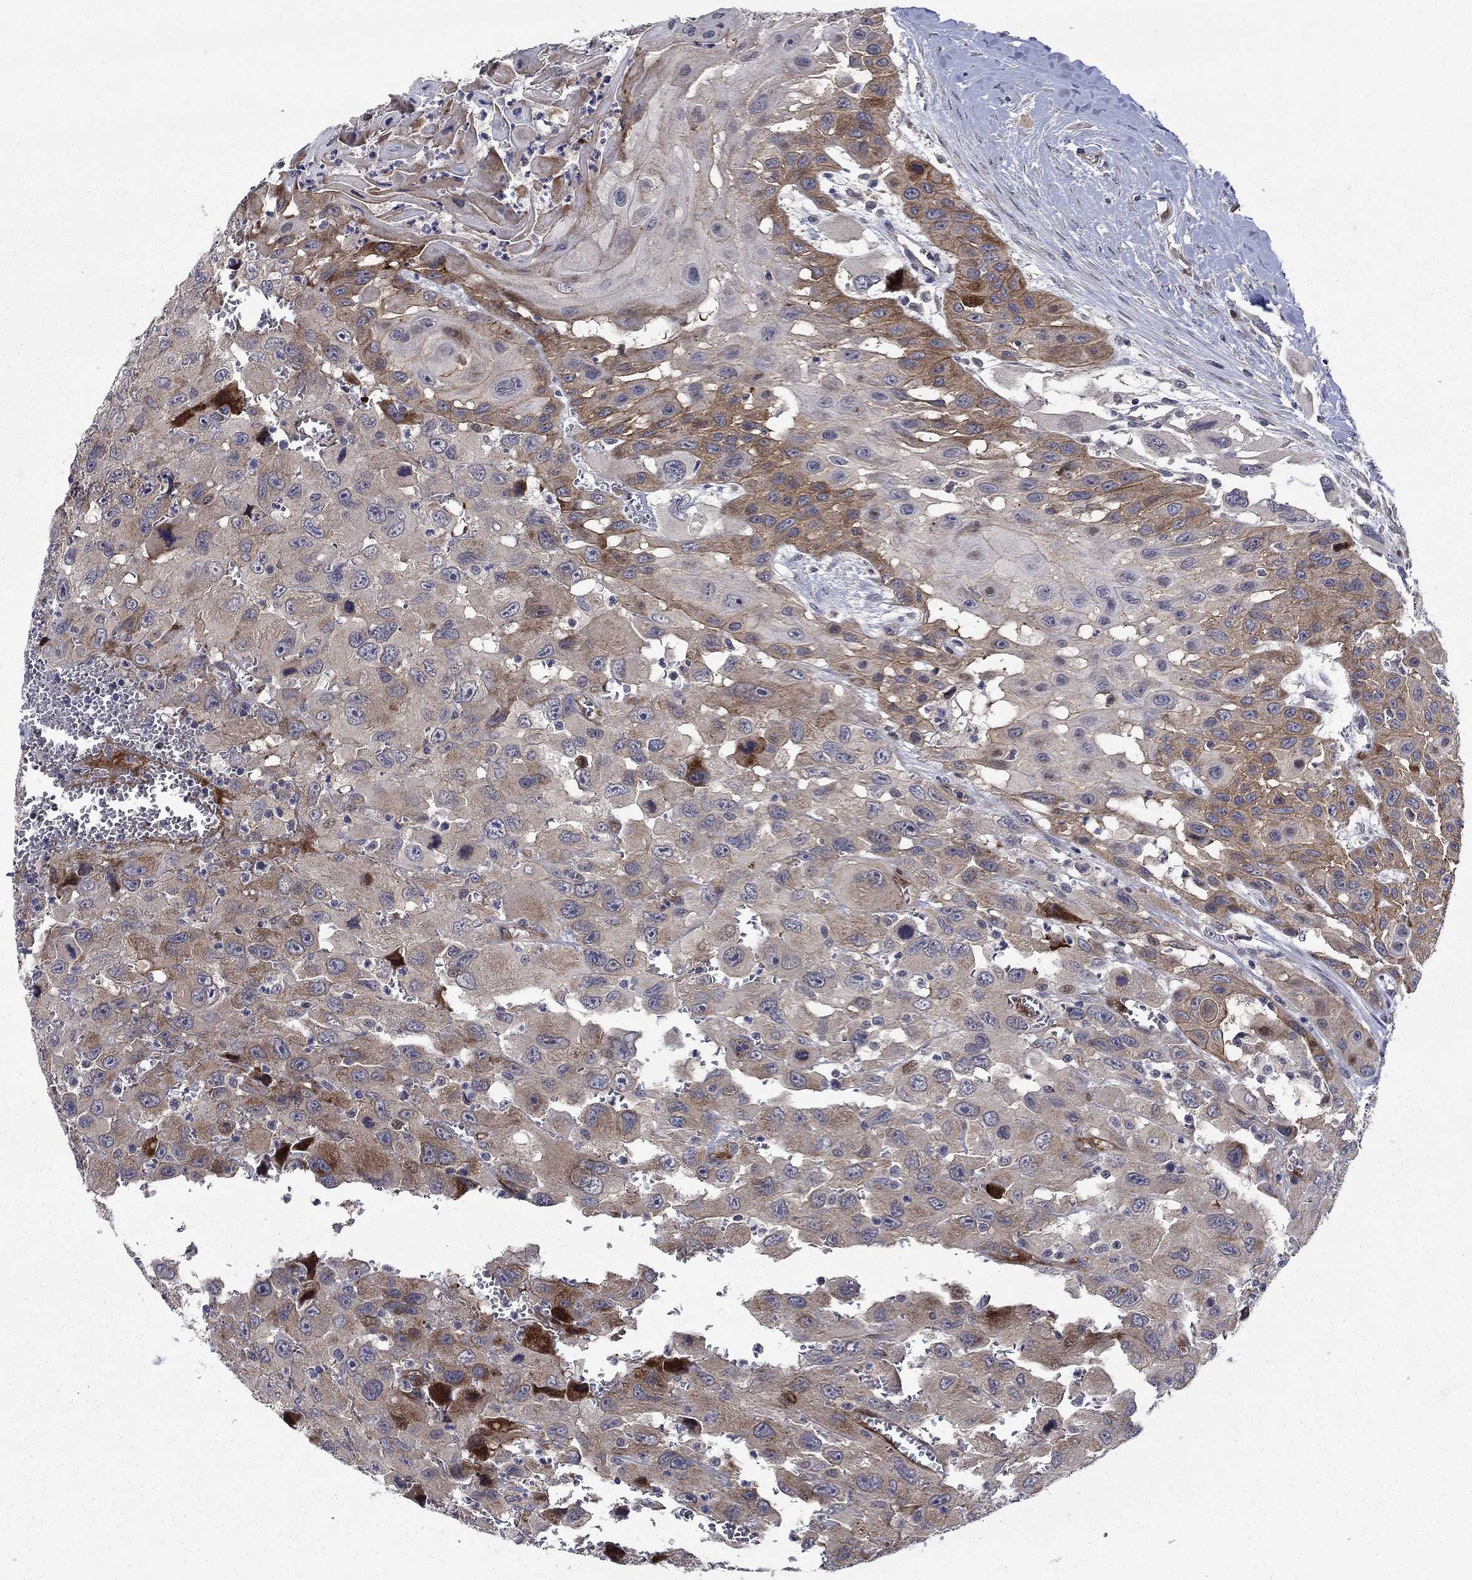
{"staining": {"intensity": "strong", "quantity": "<25%", "location": "cytoplasmic/membranous"}, "tissue": "head and neck cancer", "cell_type": "Tumor cells", "image_type": "cancer", "snomed": [{"axis": "morphology", "description": "Squamous cell carcinoma, NOS"}, {"axis": "morphology", "description": "Squamous cell carcinoma, metastatic, NOS"}, {"axis": "topography", "description": "Oral tissue"}, {"axis": "topography", "description": "Head-Neck"}], "caption": "A micrograph of human head and neck cancer (squamous cell carcinoma) stained for a protein exhibits strong cytoplasmic/membranous brown staining in tumor cells. Nuclei are stained in blue.", "gene": "SLC7A1", "patient": {"sex": "female", "age": 85}}